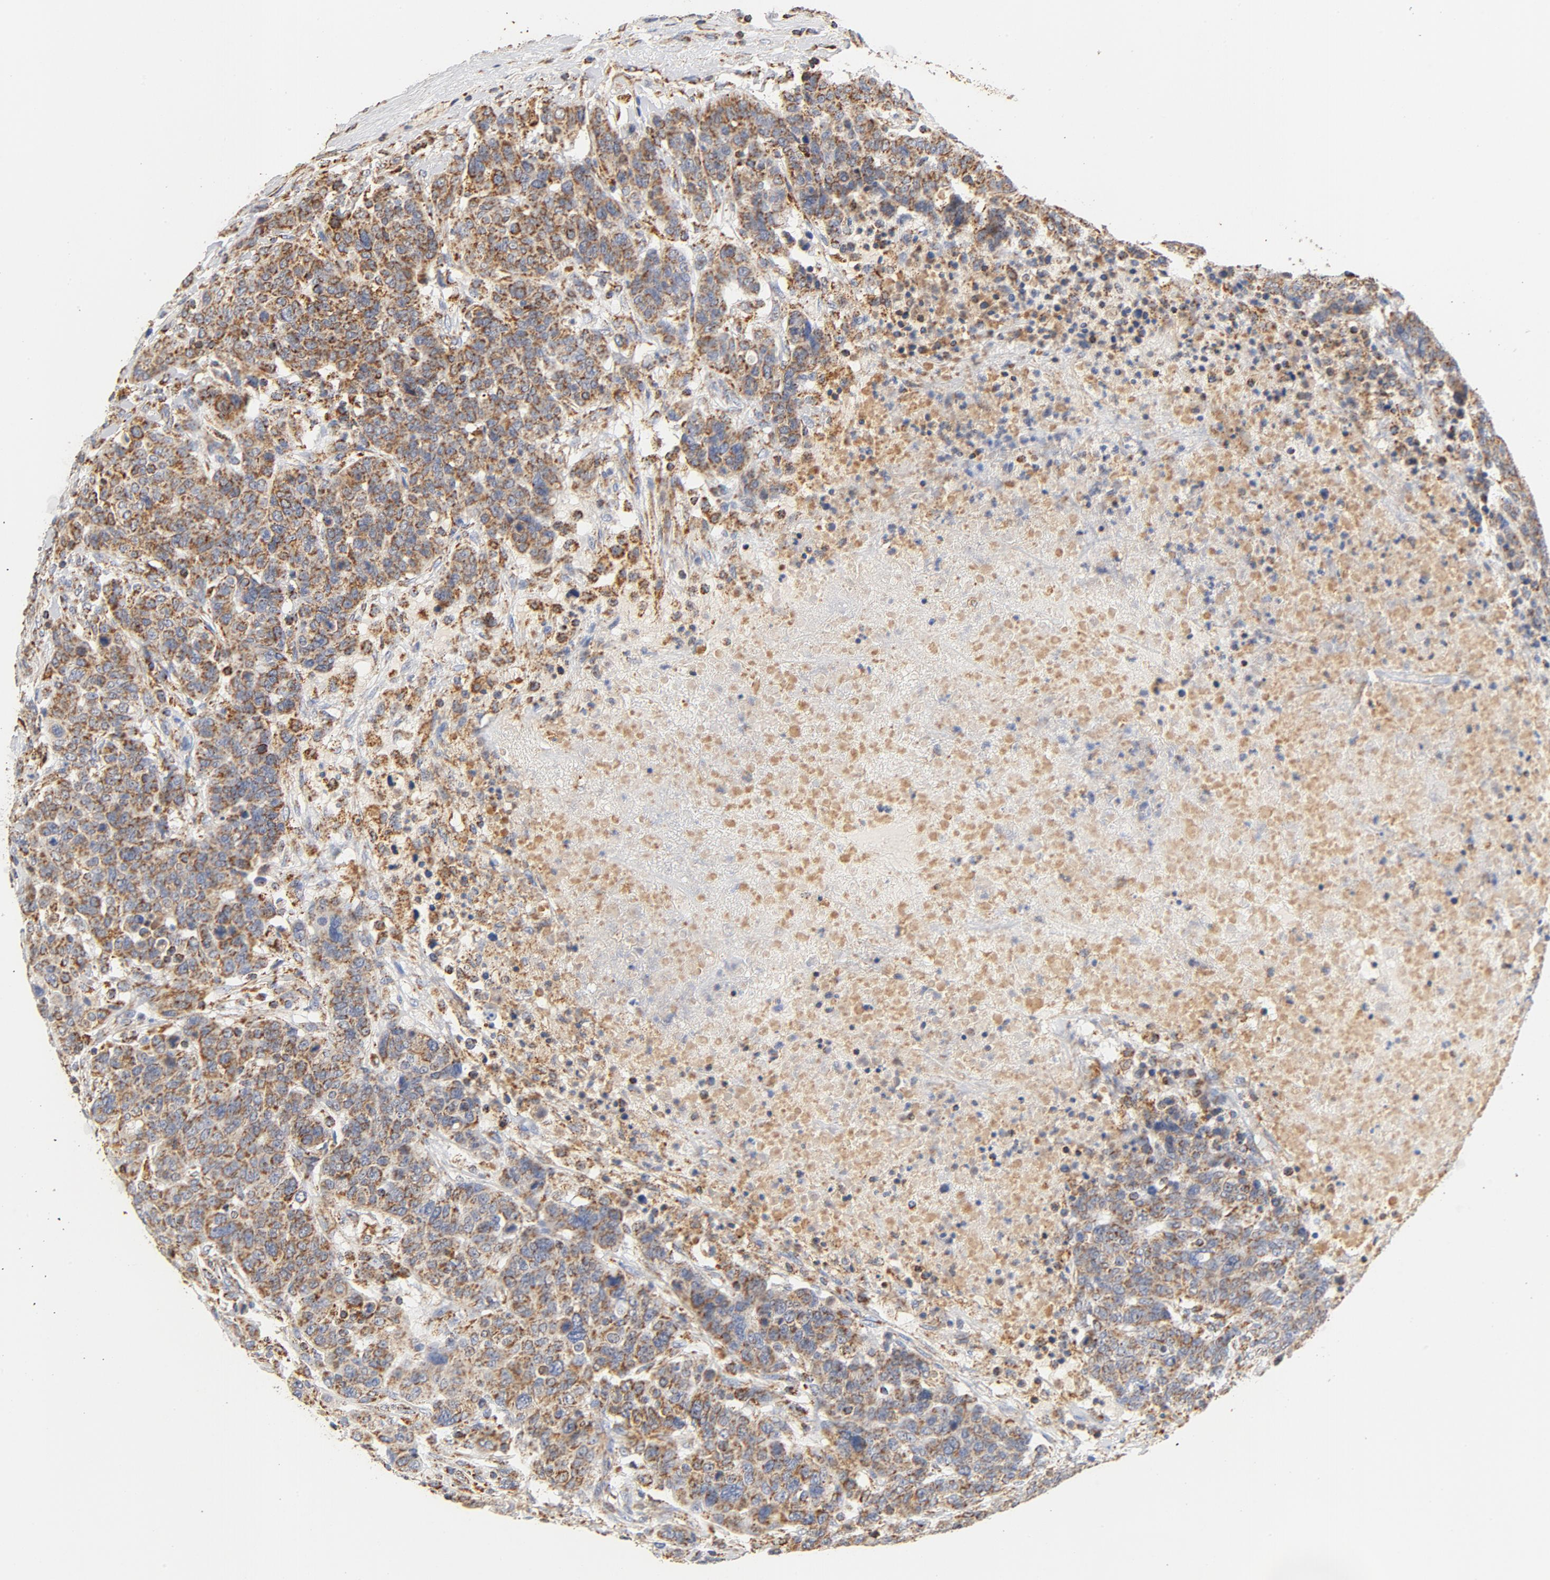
{"staining": {"intensity": "moderate", "quantity": ">75%", "location": "cytoplasmic/membranous"}, "tissue": "breast cancer", "cell_type": "Tumor cells", "image_type": "cancer", "snomed": [{"axis": "morphology", "description": "Duct carcinoma"}, {"axis": "topography", "description": "Breast"}], "caption": "Human intraductal carcinoma (breast) stained for a protein (brown) displays moderate cytoplasmic/membranous positive expression in about >75% of tumor cells.", "gene": "COX4I1", "patient": {"sex": "female", "age": 37}}